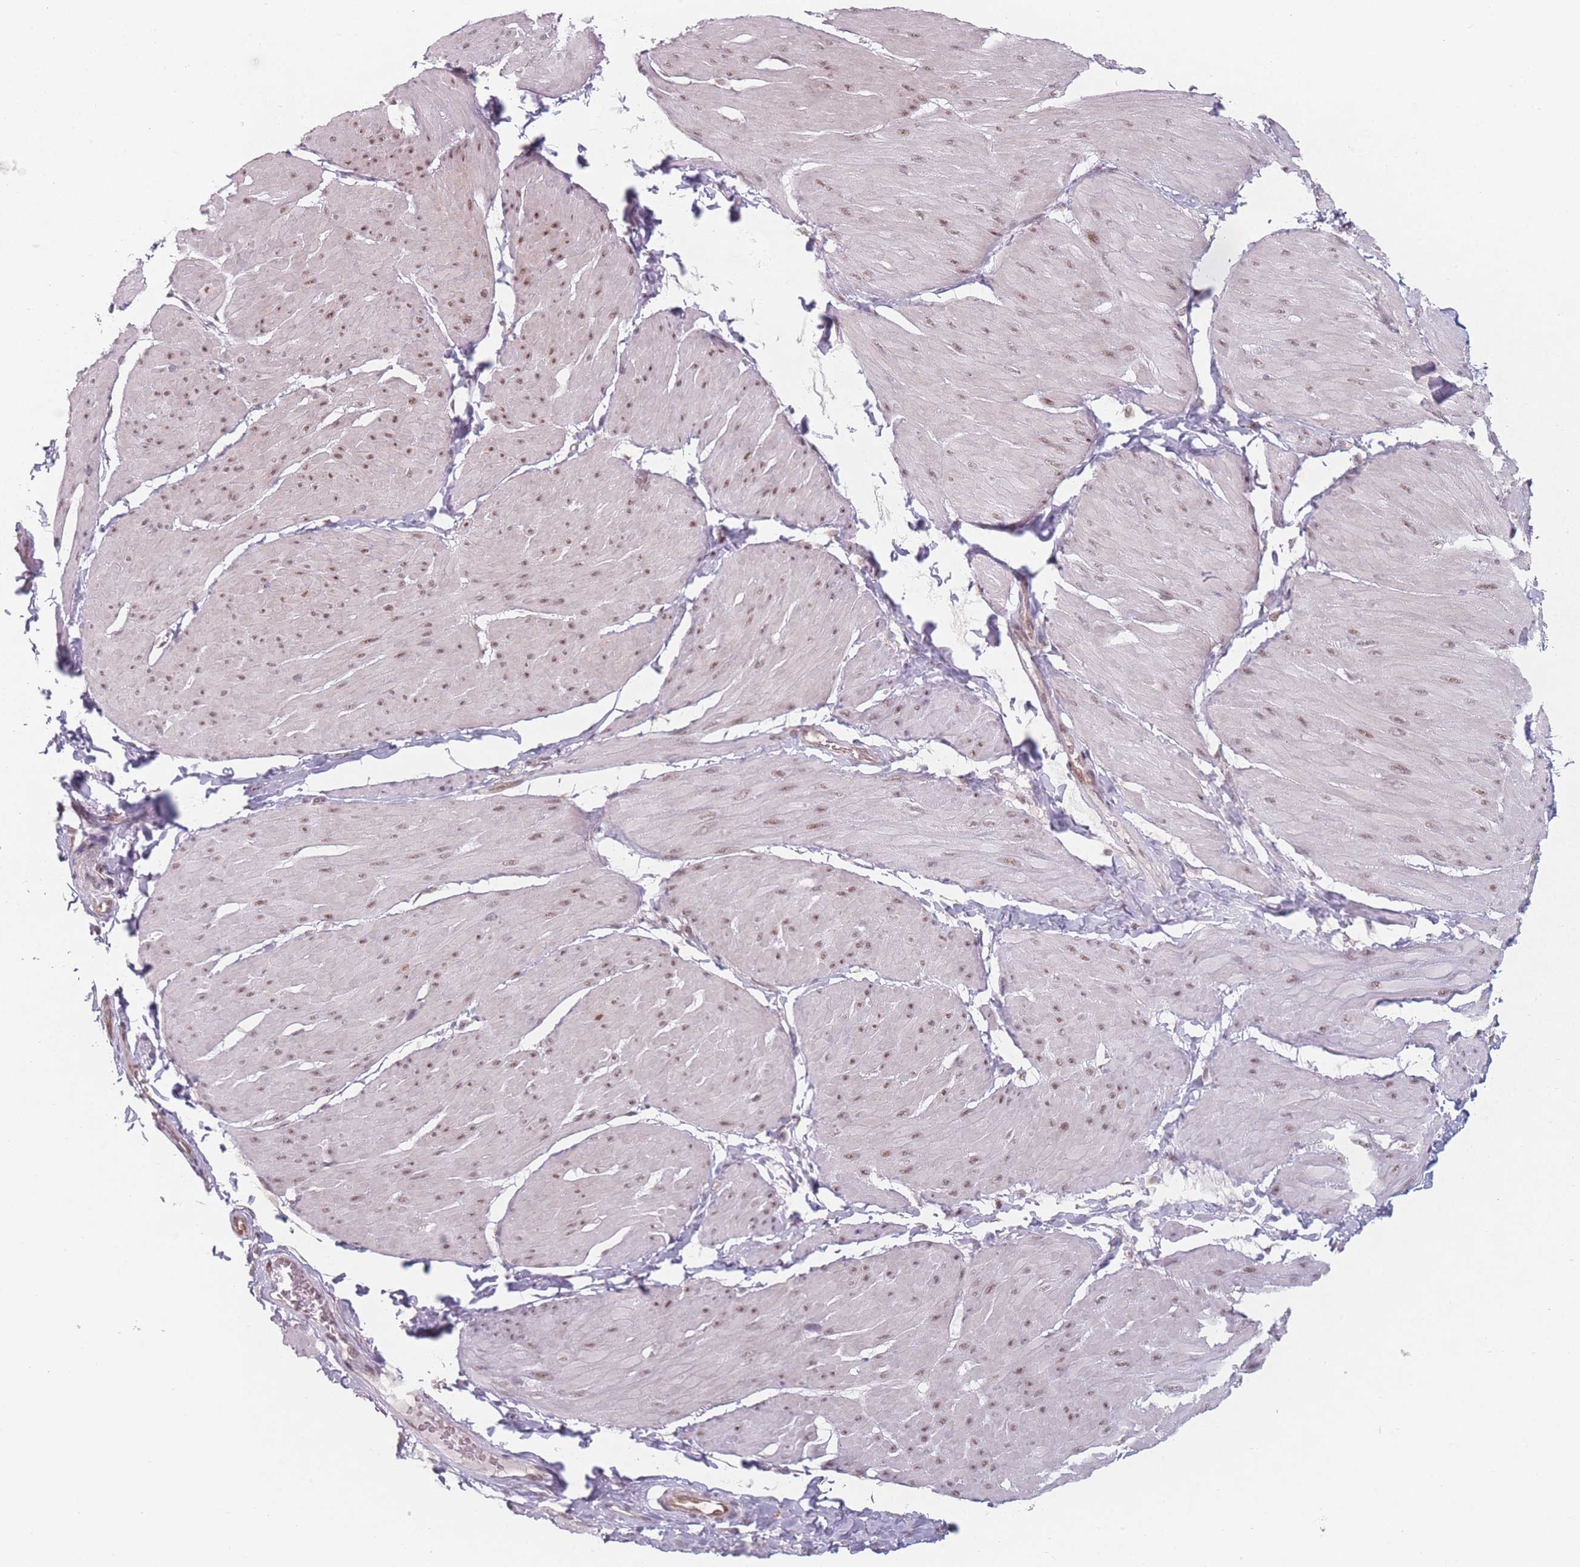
{"staining": {"intensity": "moderate", "quantity": ">75%", "location": "nuclear"}, "tissue": "smooth muscle", "cell_type": "Smooth muscle cells", "image_type": "normal", "snomed": [{"axis": "morphology", "description": "Urothelial carcinoma, High grade"}, {"axis": "topography", "description": "Urinary bladder"}], "caption": "Immunohistochemistry (DAB (3,3'-diaminobenzidine)) staining of benign human smooth muscle shows moderate nuclear protein staining in about >75% of smooth muscle cells. (brown staining indicates protein expression, while blue staining denotes nuclei).", "gene": "ZC3H14", "patient": {"sex": "male", "age": 46}}